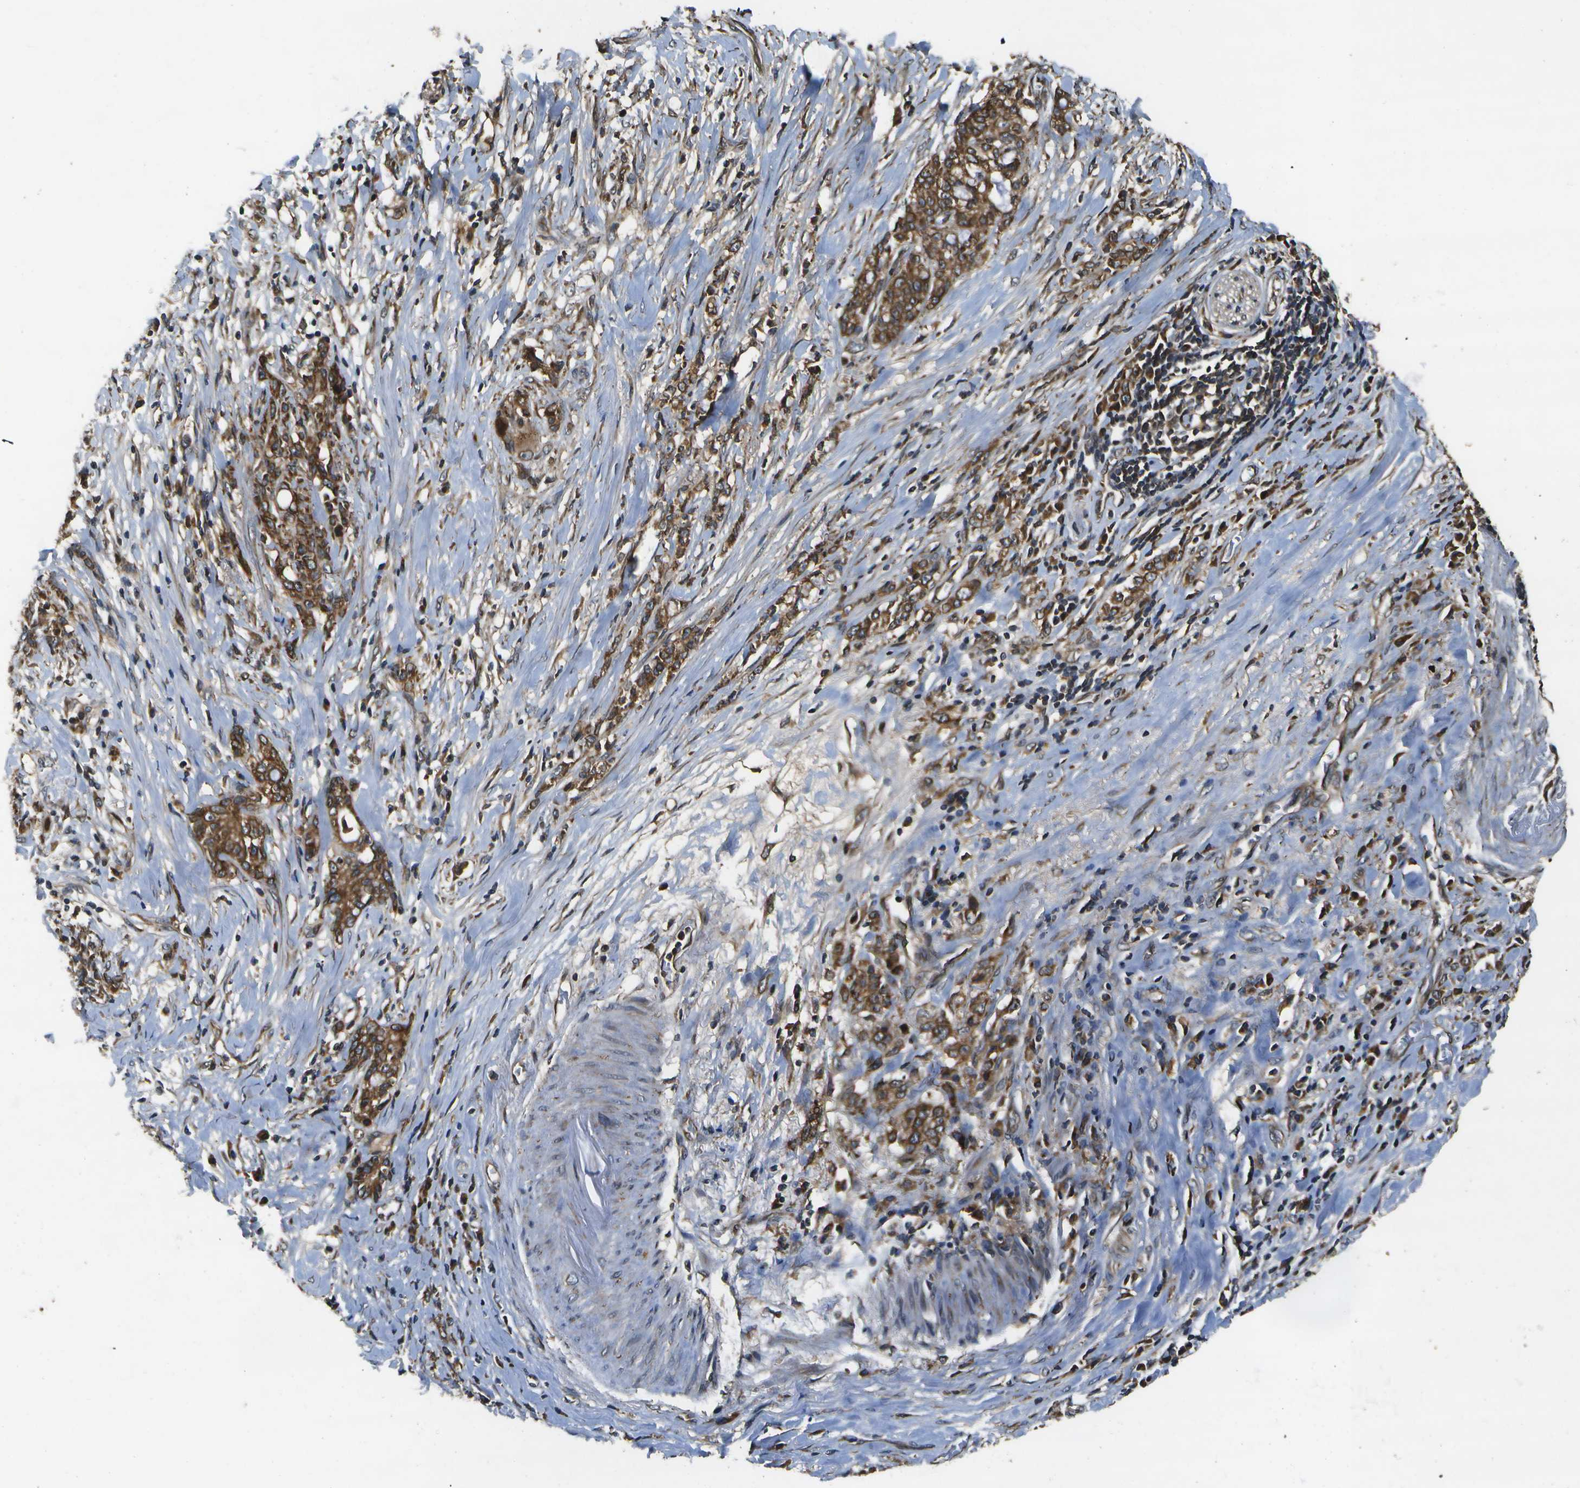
{"staining": {"intensity": "moderate", "quantity": ">75%", "location": "cytoplasmic/membranous"}, "tissue": "stomach cancer", "cell_type": "Tumor cells", "image_type": "cancer", "snomed": [{"axis": "morphology", "description": "Adenocarcinoma, NOS"}, {"axis": "topography", "description": "Stomach, lower"}], "caption": "Protein staining demonstrates moderate cytoplasmic/membranous expression in about >75% of tumor cells in adenocarcinoma (stomach). The staining is performed using DAB (3,3'-diaminobenzidine) brown chromogen to label protein expression. The nuclei are counter-stained blue using hematoxylin.", "gene": "HFE", "patient": {"sex": "male", "age": 88}}